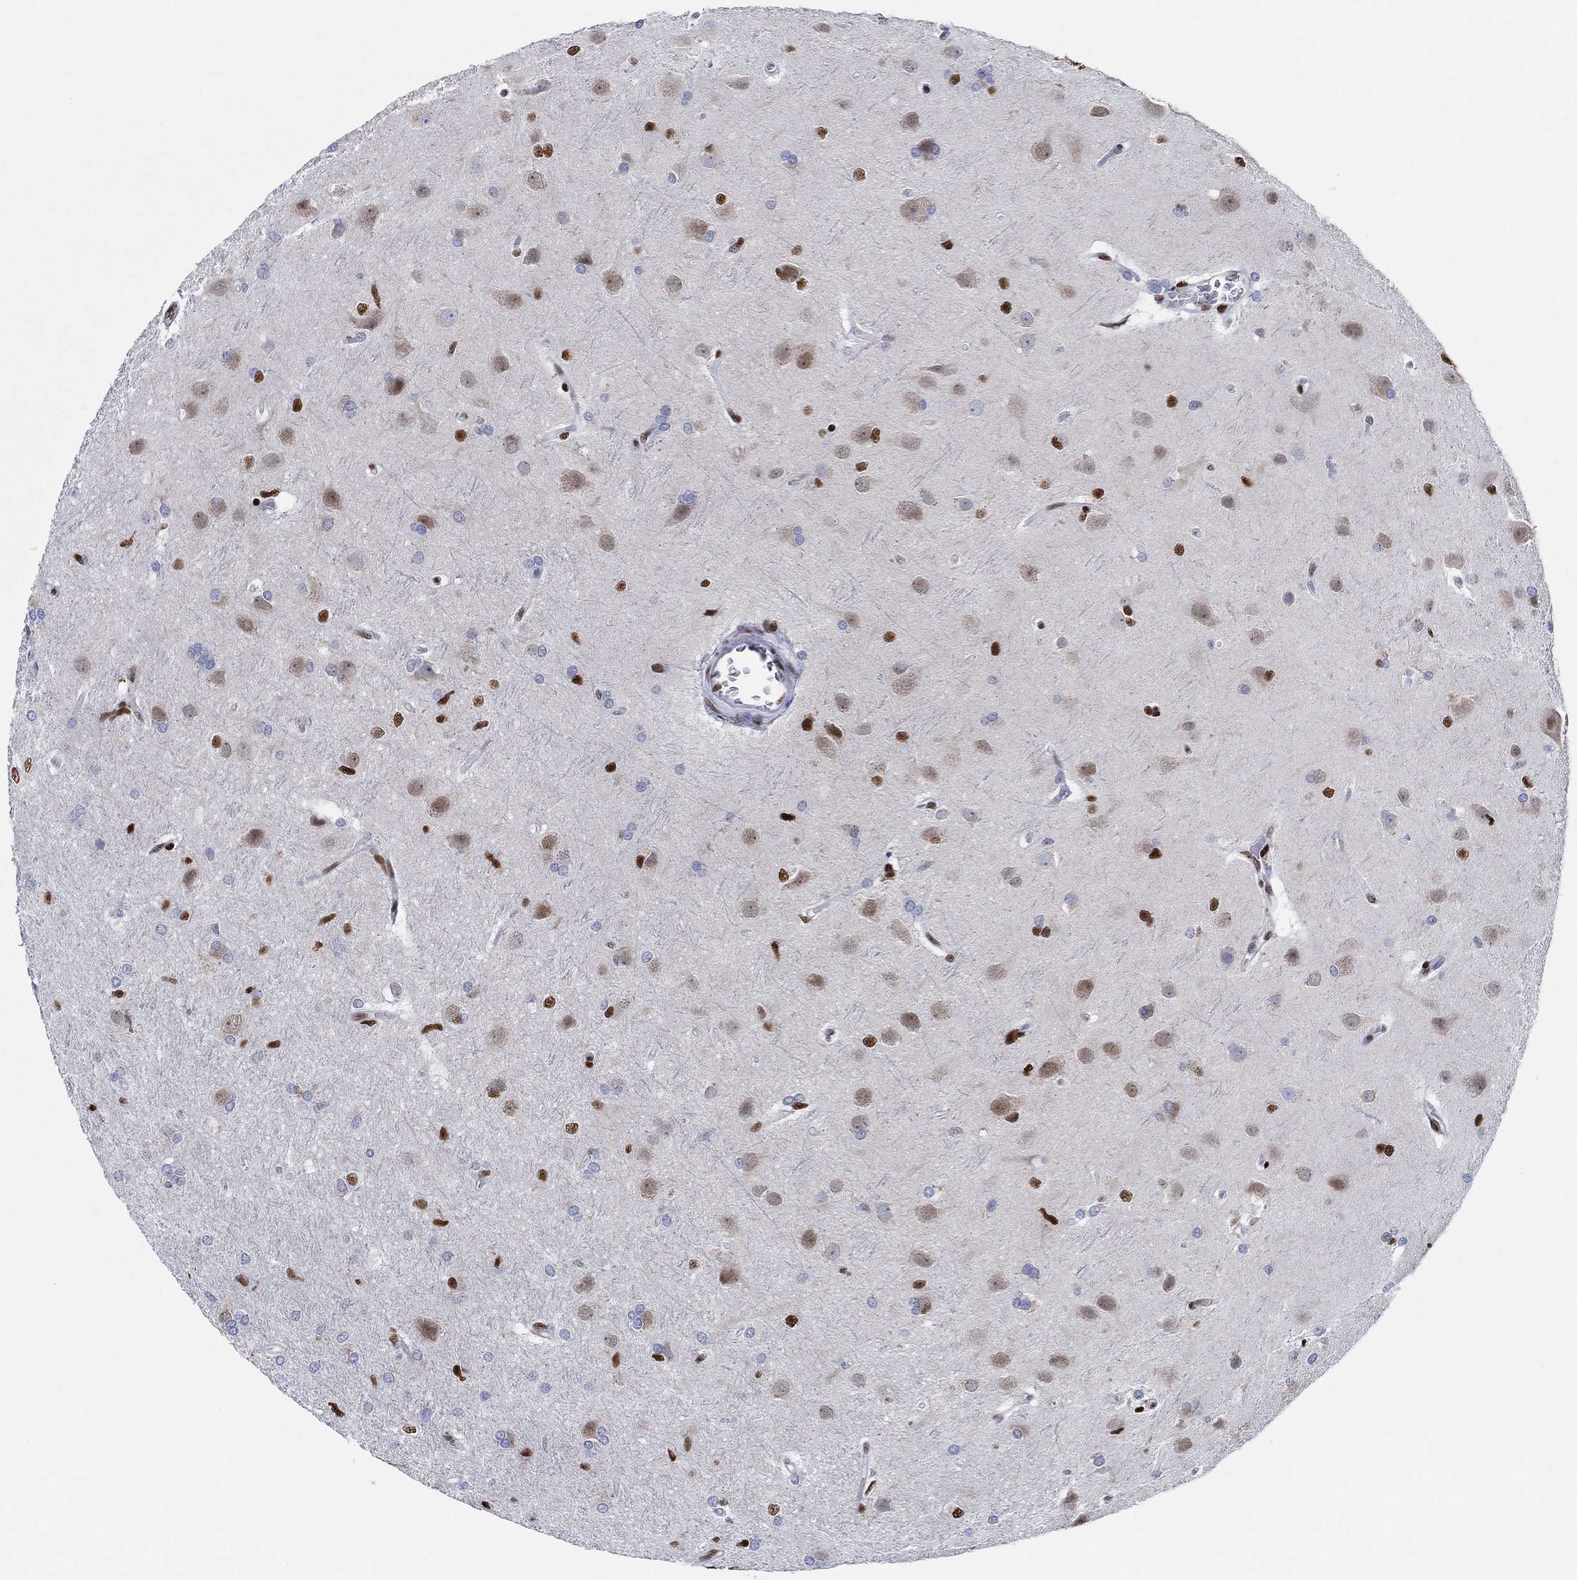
{"staining": {"intensity": "strong", "quantity": "<25%", "location": "nuclear"}, "tissue": "glioma", "cell_type": "Tumor cells", "image_type": "cancer", "snomed": [{"axis": "morphology", "description": "Glioma, malignant, High grade"}, {"axis": "topography", "description": "Brain"}], "caption": "A brown stain highlights strong nuclear staining of a protein in human glioma tumor cells.", "gene": "ZEB1", "patient": {"sex": "male", "age": 68}}